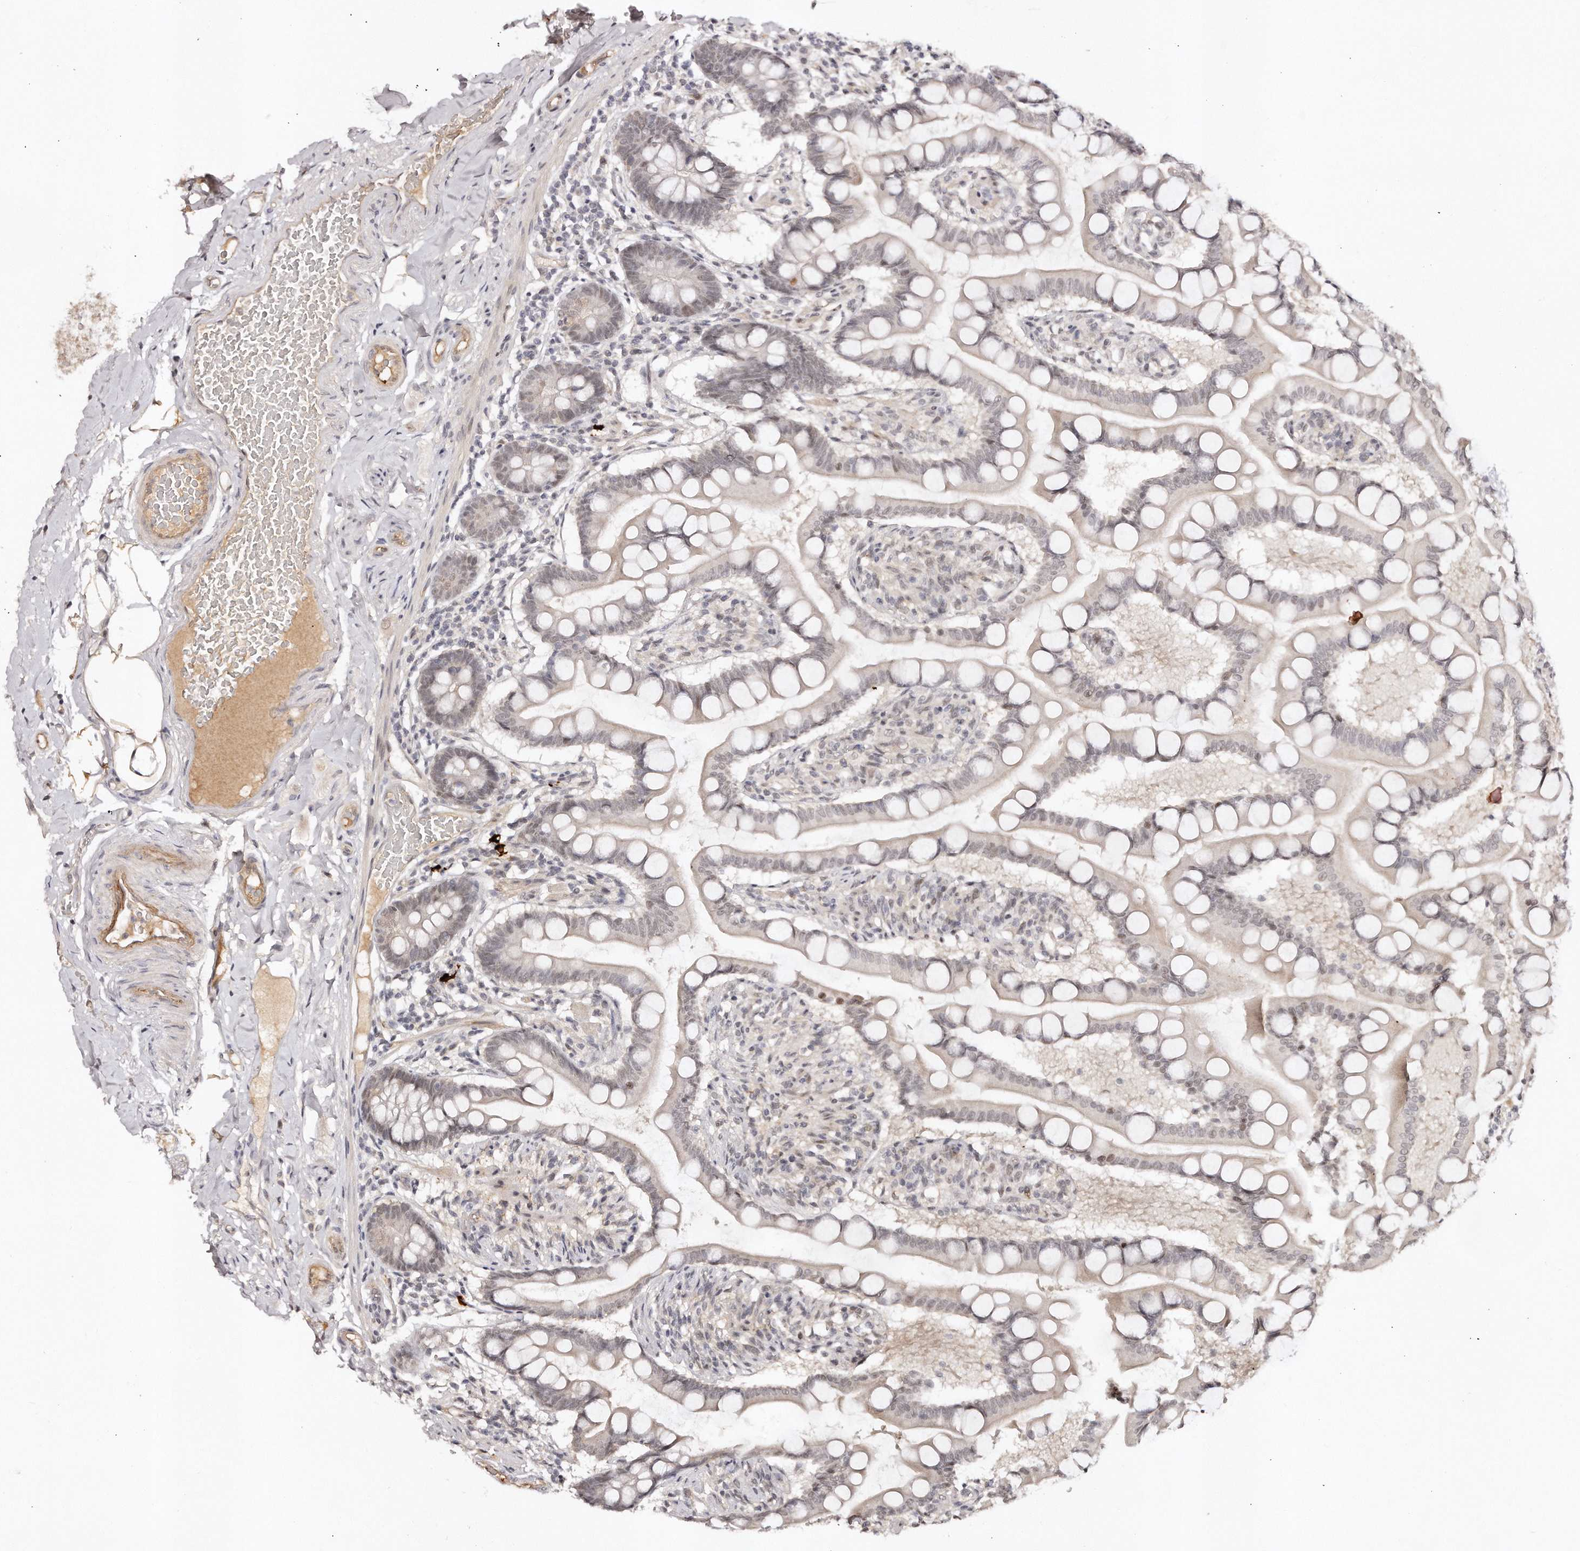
{"staining": {"intensity": "weak", "quantity": "25%-75%", "location": "cytoplasmic/membranous,nuclear"}, "tissue": "small intestine", "cell_type": "Glandular cells", "image_type": "normal", "snomed": [{"axis": "morphology", "description": "Normal tissue, NOS"}, {"axis": "topography", "description": "Small intestine"}], "caption": "This image displays normal small intestine stained with IHC to label a protein in brown. The cytoplasmic/membranous,nuclear of glandular cells show weak positivity for the protein. Nuclei are counter-stained blue.", "gene": "SOX4", "patient": {"sex": "male", "age": 41}}